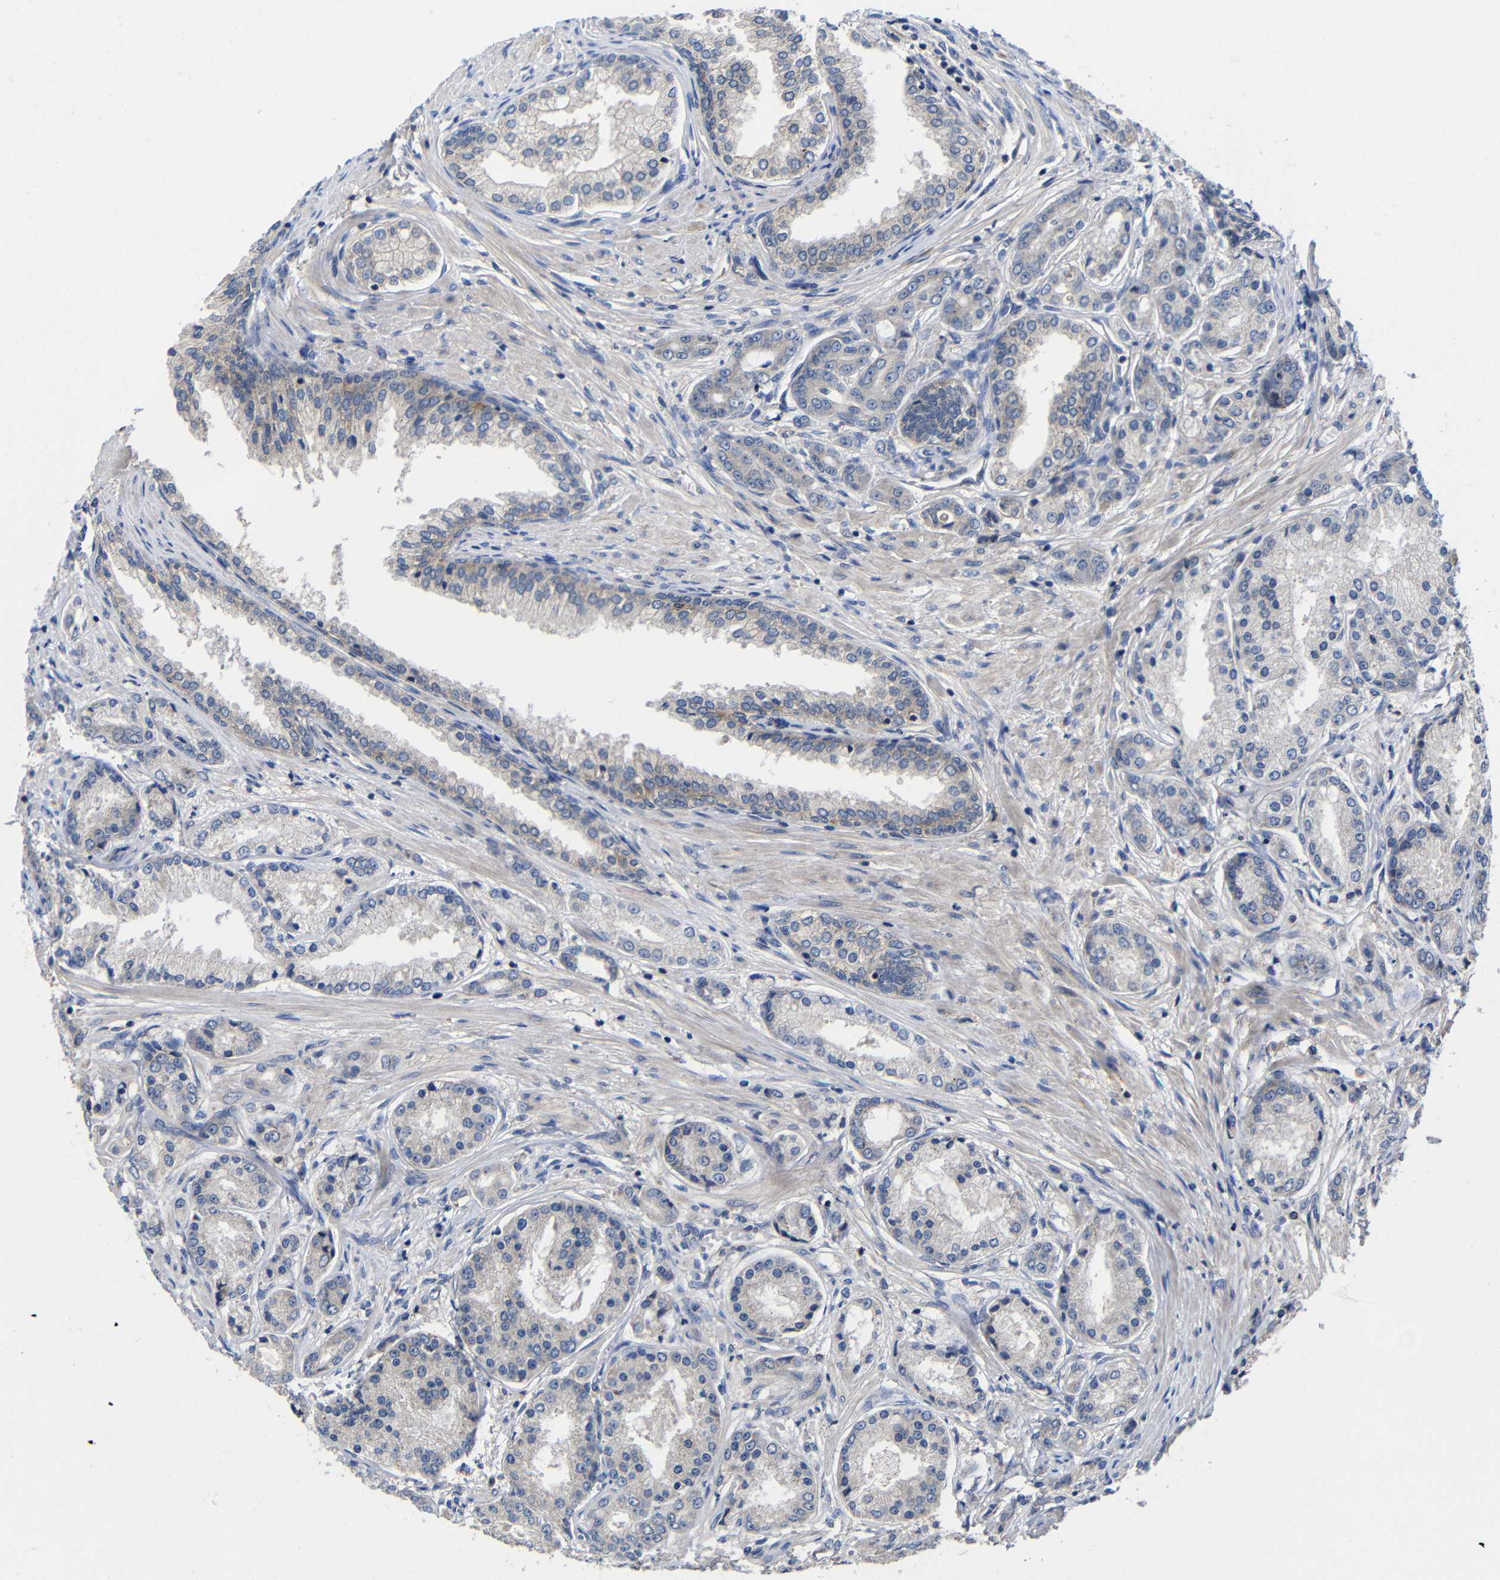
{"staining": {"intensity": "negative", "quantity": "none", "location": "none"}, "tissue": "prostate cancer", "cell_type": "Tumor cells", "image_type": "cancer", "snomed": [{"axis": "morphology", "description": "Adenocarcinoma, High grade"}, {"axis": "topography", "description": "Prostate"}], "caption": "Immunohistochemistry histopathology image of human prostate adenocarcinoma (high-grade) stained for a protein (brown), which demonstrates no positivity in tumor cells.", "gene": "LPAR5", "patient": {"sex": "male", "age": 59}}